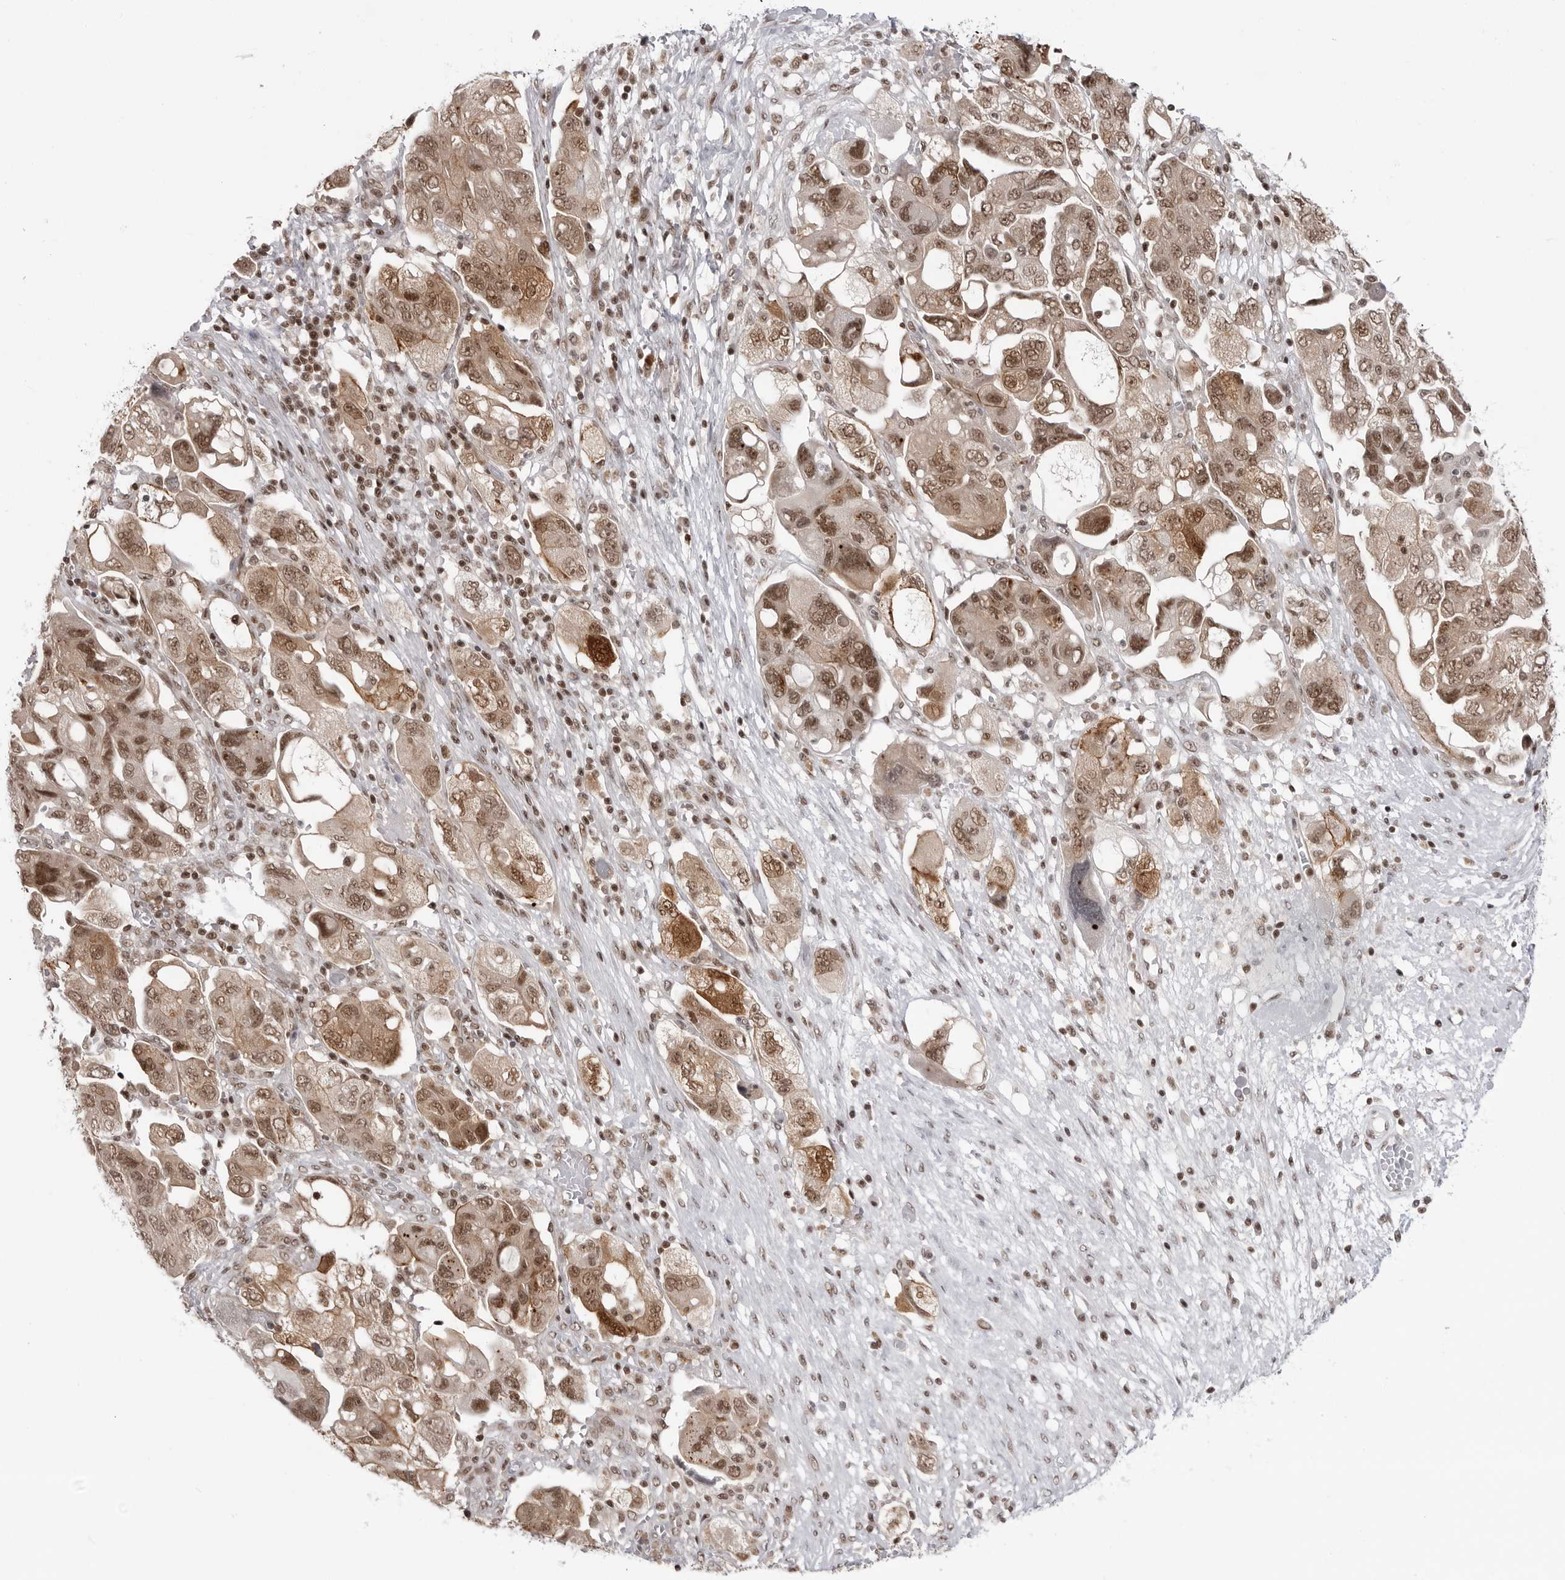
{"staining": {"intensity": "moderate", "quantity": ">75%", "location": "cytoplasmic/membranous,nuclear"}, "tissue": "ovarian cancer", "cell_type": "Tumor cells", "image_type": "cancer", "snomed": [{"axis": "morphology", "description": "Carcinoma, NOS"}, {"axis": "morphology", "description": "Cystadenocarcinoma, serous, NOS"}, {"axis": "topography", "description": "Ovary"}], "caption": "Immunohistochemical staining of ovarian cancer (carcinoma) shows moderate cytoplasmic/membranous and nuclear protein expression in approximately >75% of tumor cells. The staining was performed using DAB (3,3'-diaminobenzidine), with brown indicating positive protein expression. Nuclei are stained blue with hematoxylin.", "gene": "TRIM66", "patient": {"sex": "female", "age": 69}}